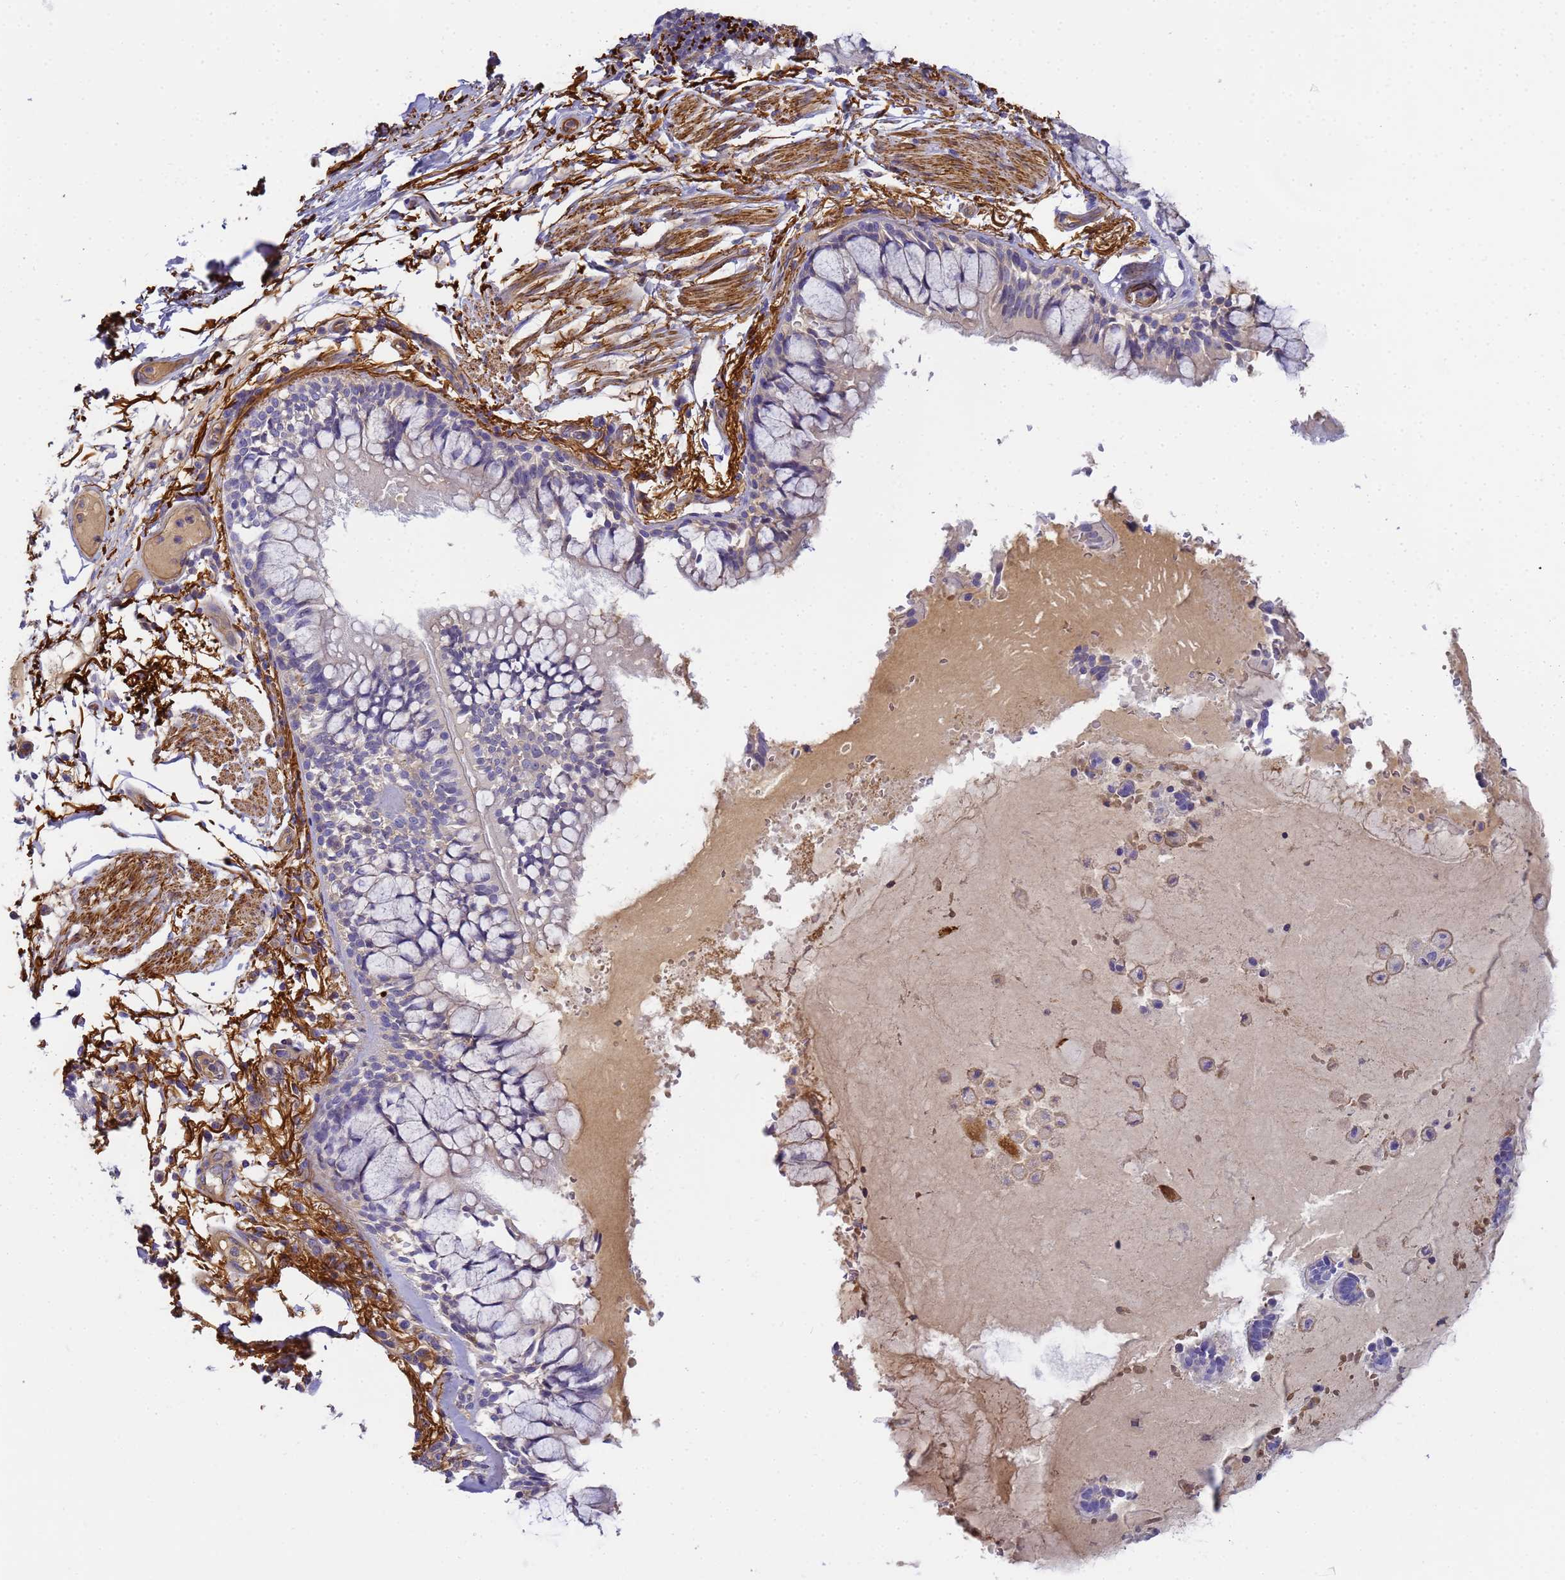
{"staining": {"intensity": "weak", "quantity": "25%-75%", "location": "cytoplasmic/membranous"}, "tissue": "bronchus", "cell_type": "Respiratory epithelial cells", "image_type": "normal", "snomed": [{"axis": "morphology", "description": "Normal tissue, NOS"}, {"axis": "topography", "description": "Bronchus"}], "caption": "This image shows immunohistochemistry staining of unremarkable bronchus, with low weak cytoplasmic/membranous staining in approximately 25%-75% of respiratory epithelial cells.", "gene": "MYL10", "patient": {"sex": "male", "age": 70}}